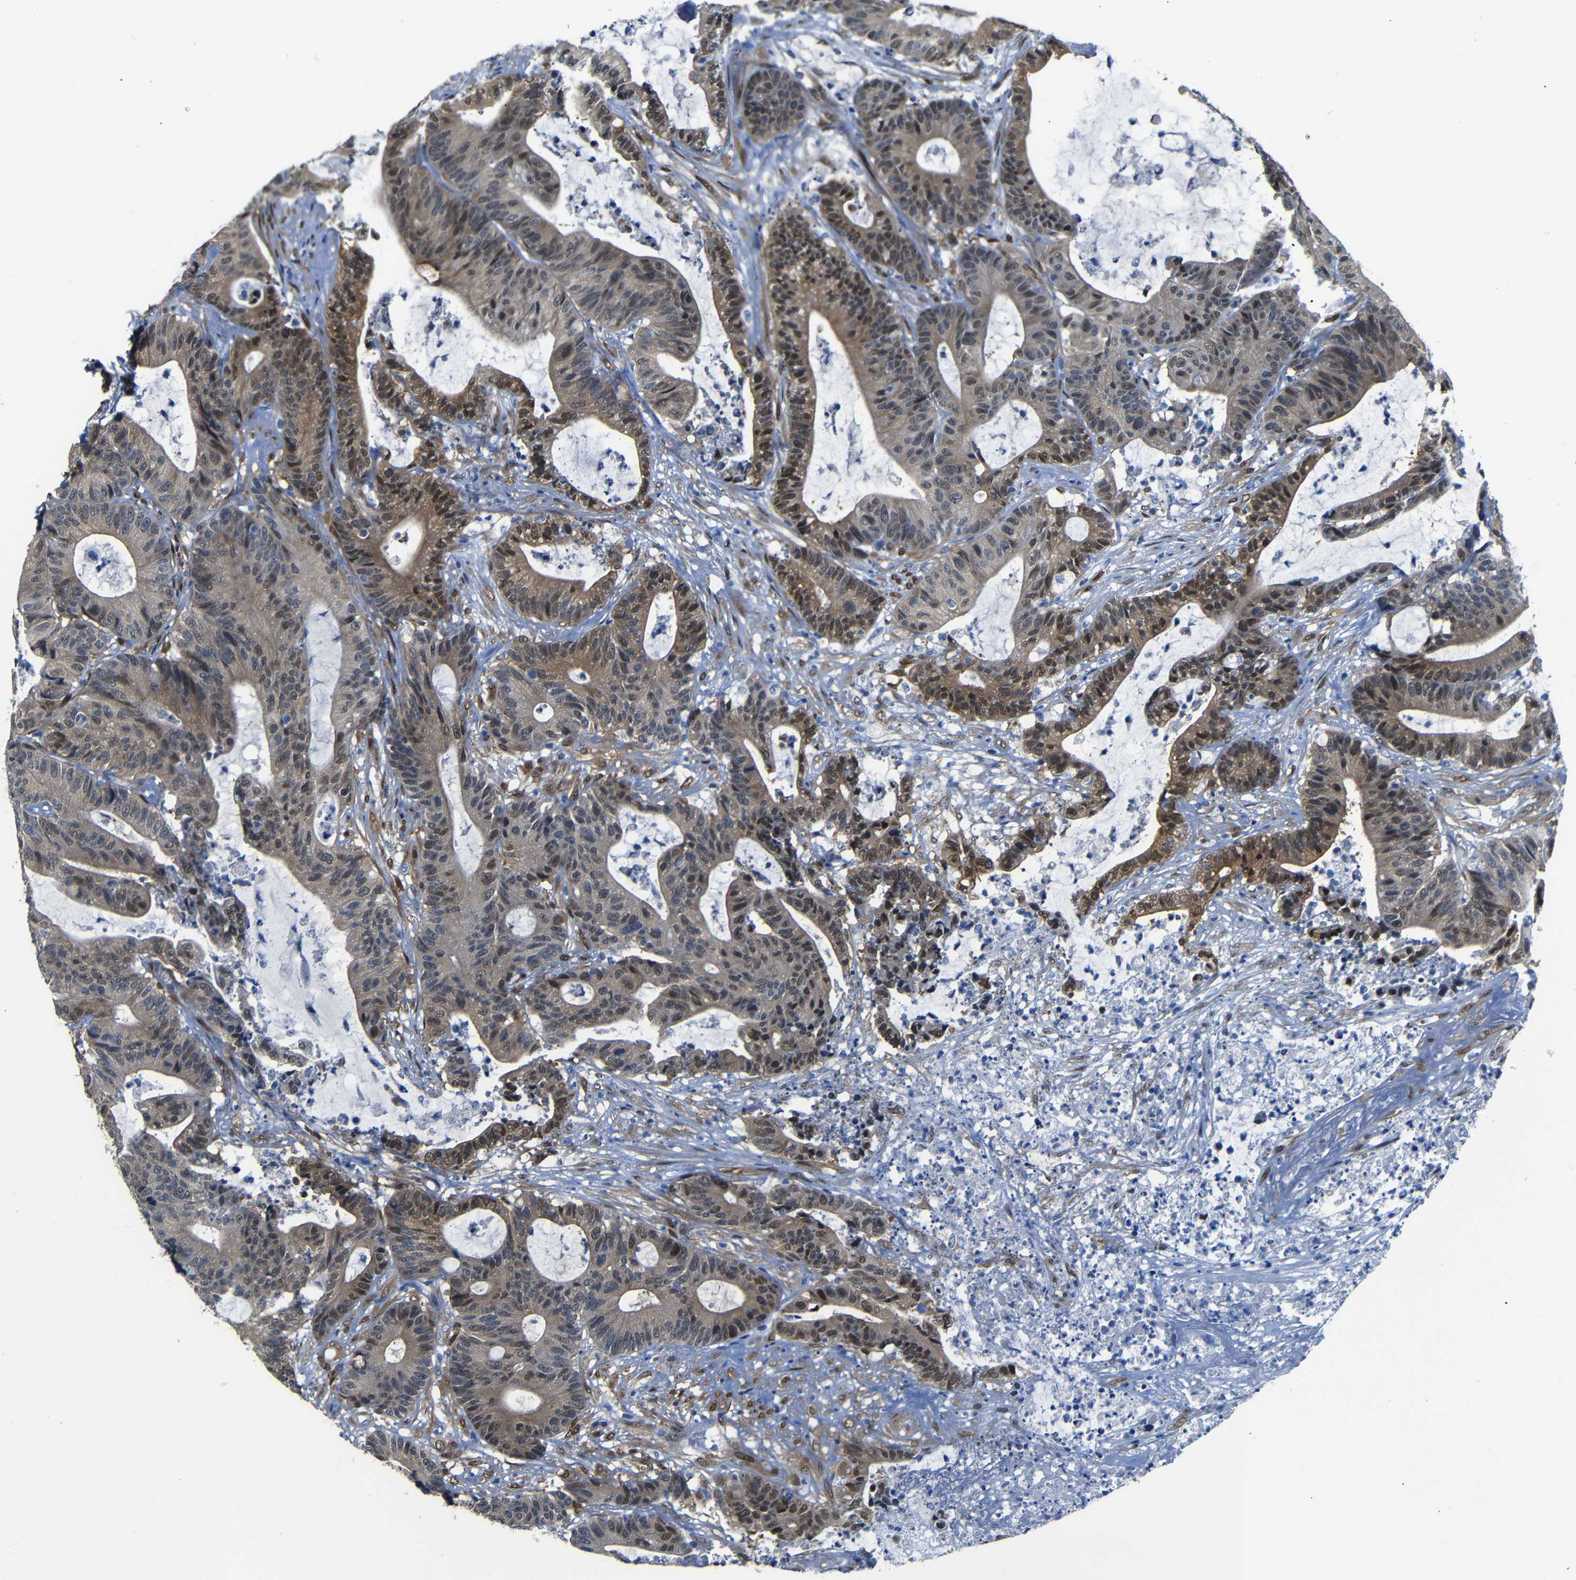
{"staining": {"intensity": "moderate", "quantity": ">75%", "location": "cytoplasmic/membranous,nuclear"}, "tissue": "colorectal cancer", "cell_type": "Tumor cells", "image_type": "cancer", "snomed": [{"axis": "morphology", "description": "Adenocarcinoma, NOS"}, {"axis": "topography", "description": "Colon"}], "caption": "Immunohistochemistry of human colorectal cancer exhibits medium levels of moderate cytoplasmic/membranous and nuclear expression in approximately >75% of tumor cells.", "gene": "YAP1", "patient": {"sex": "female", "age": 84}}